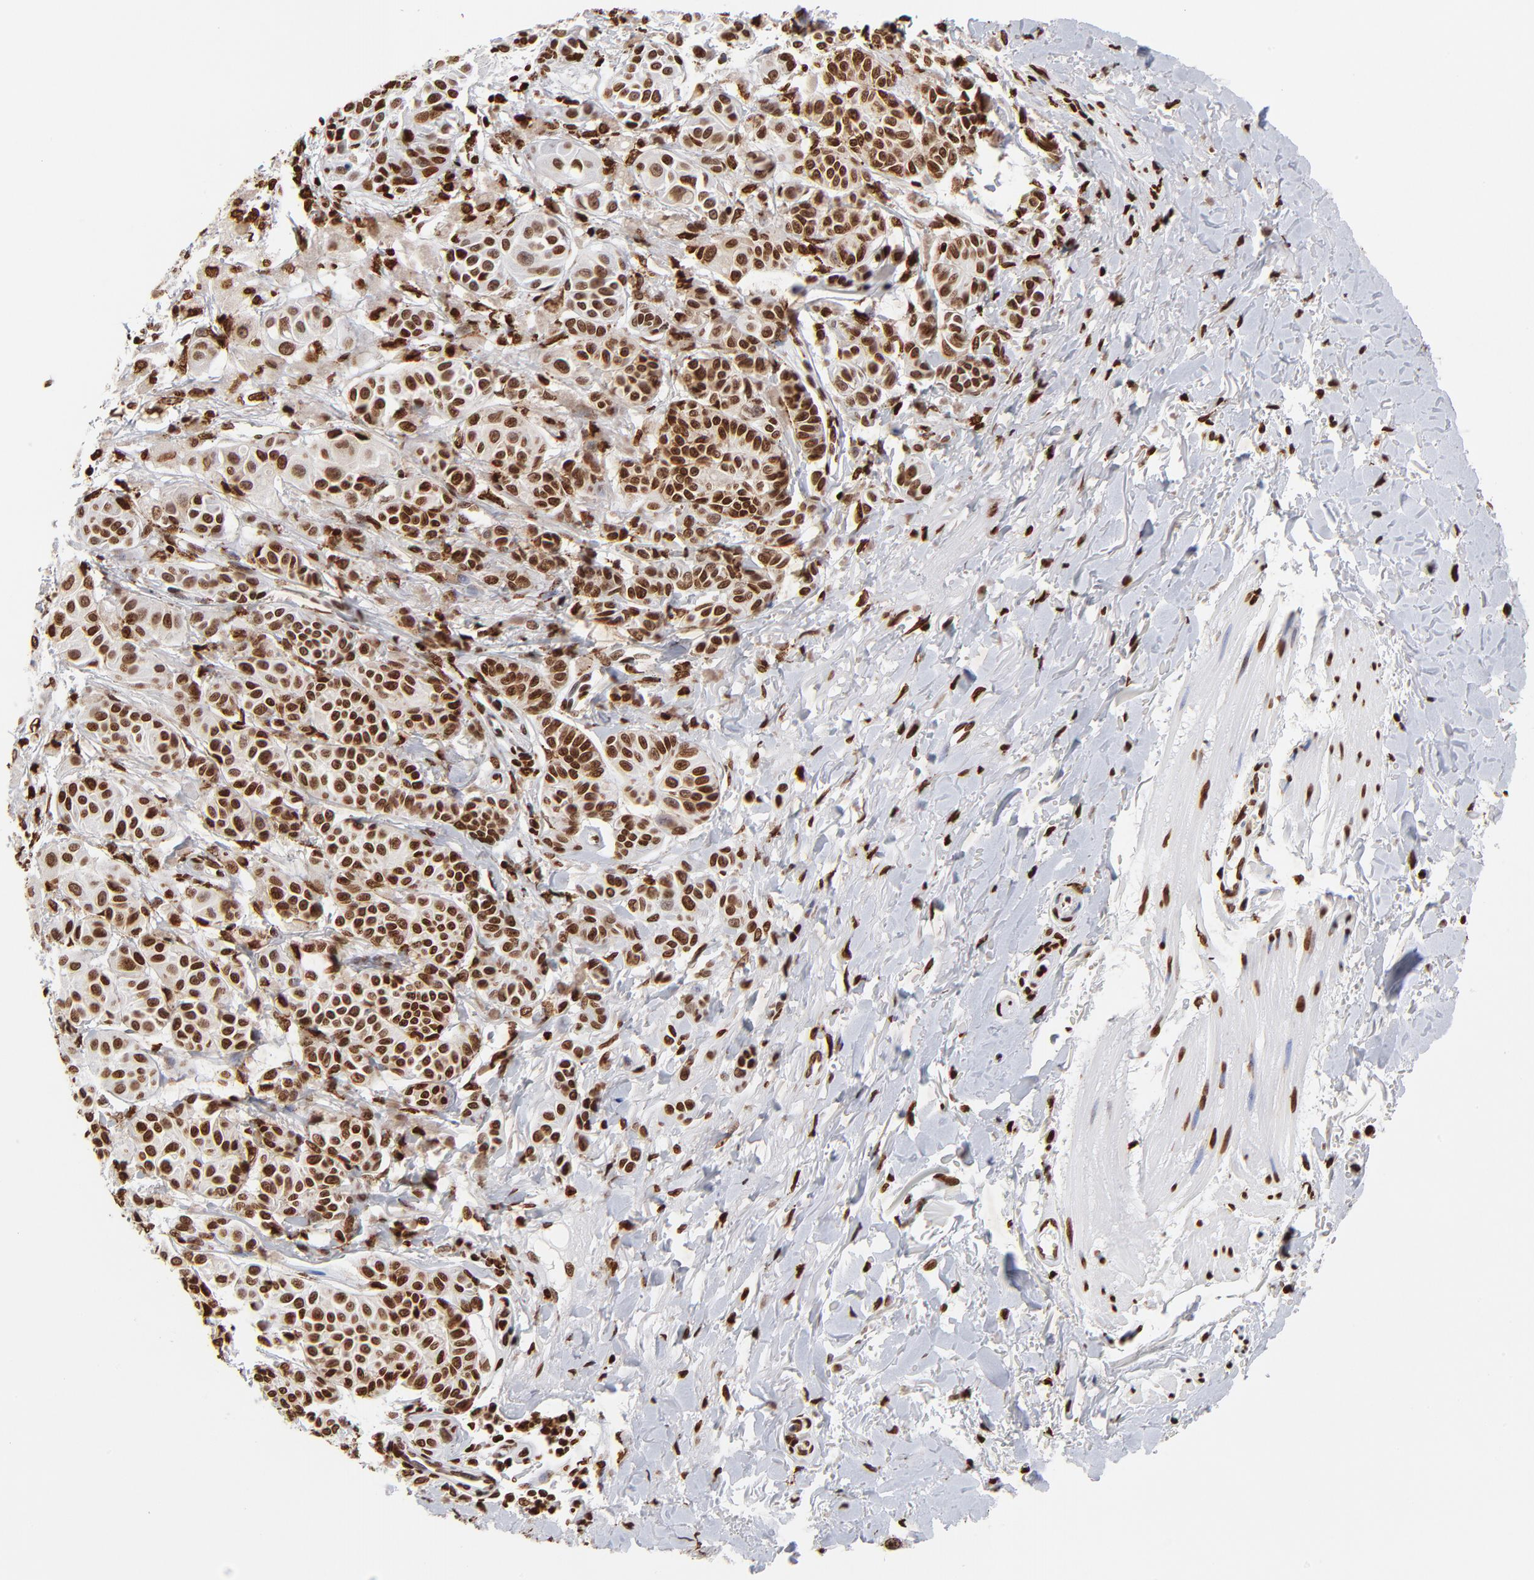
{"staining": {"intensity": "strong", "quantity": ">75%", "location": "nuclear"}, "tissue": "melanoma", "cell_type": "Tumor cells", "image_type": "cancer", "snomed": [{"axis": "morphology", "description": "Malignant melanoma, NOS"}, {"axis": "topography", "description": "Skin"}], "caption": "Approximately >75% of tumor cells in malignant melanoma show strong nuclear protein expression as visualized by brown immunohistochemical staining.", "gene": "FBH1", "patient": {"sex": "male", "age": 76}}